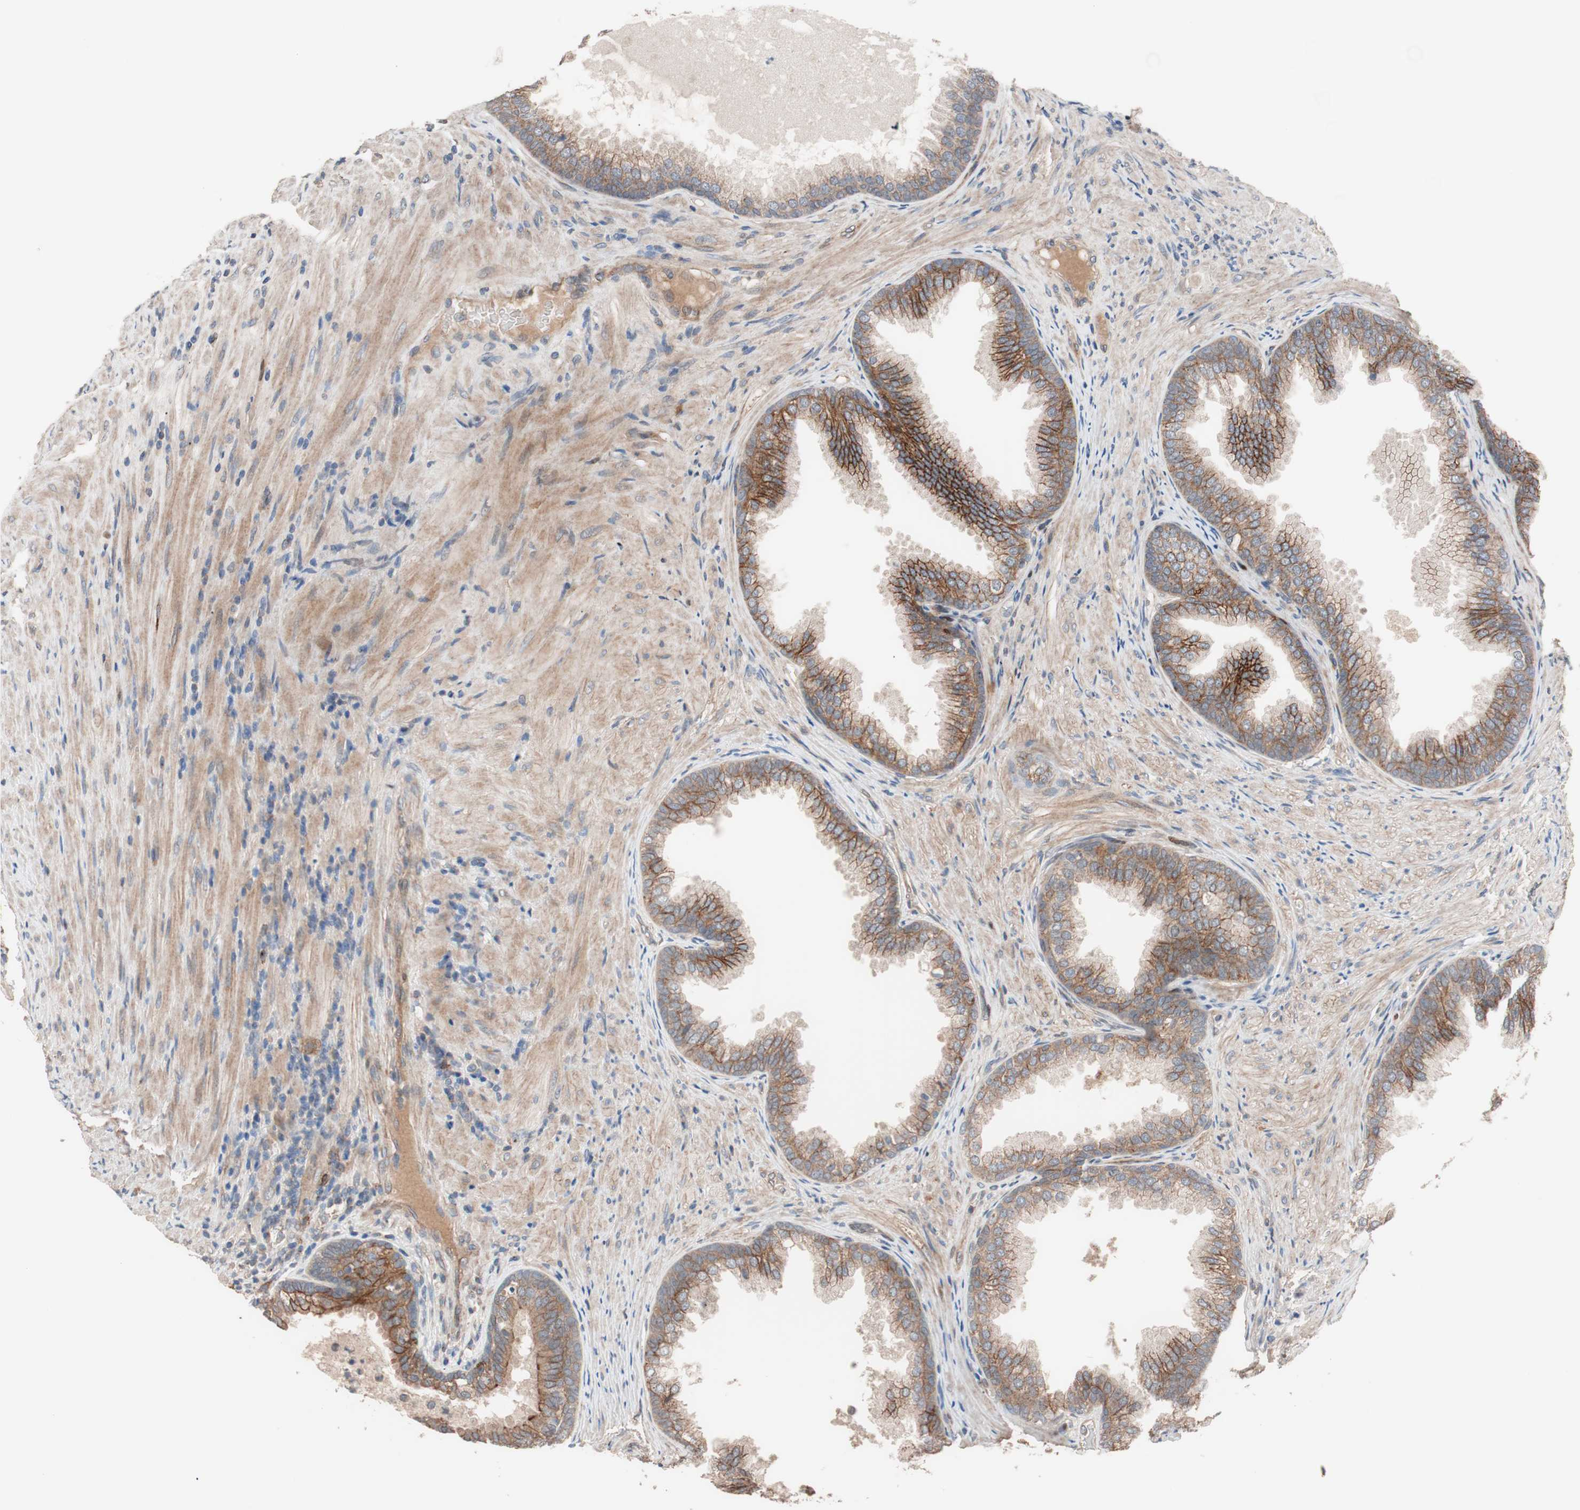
{"staining": {"intensity": "strong", "quantity": ">75%", "location": "cytoplasmic/membranous"}, "tissue": "prostate", "cell_type": "Glandular cells", "image_type": "normal", "snomed": [{"axis": "morphology", "description": "Normal tissue, NOS"}, {"axis": "topography", "description": "Prostate"}], "caption": "Strong cytoplasmic/membranous protein staining is identified in about >75% of glandular cells in prostate. The protein of interest is shown in brown color, while the nuclei are stained blue.", "gene": "SDC4", "patient": {"sex": "male", "age": 76}}